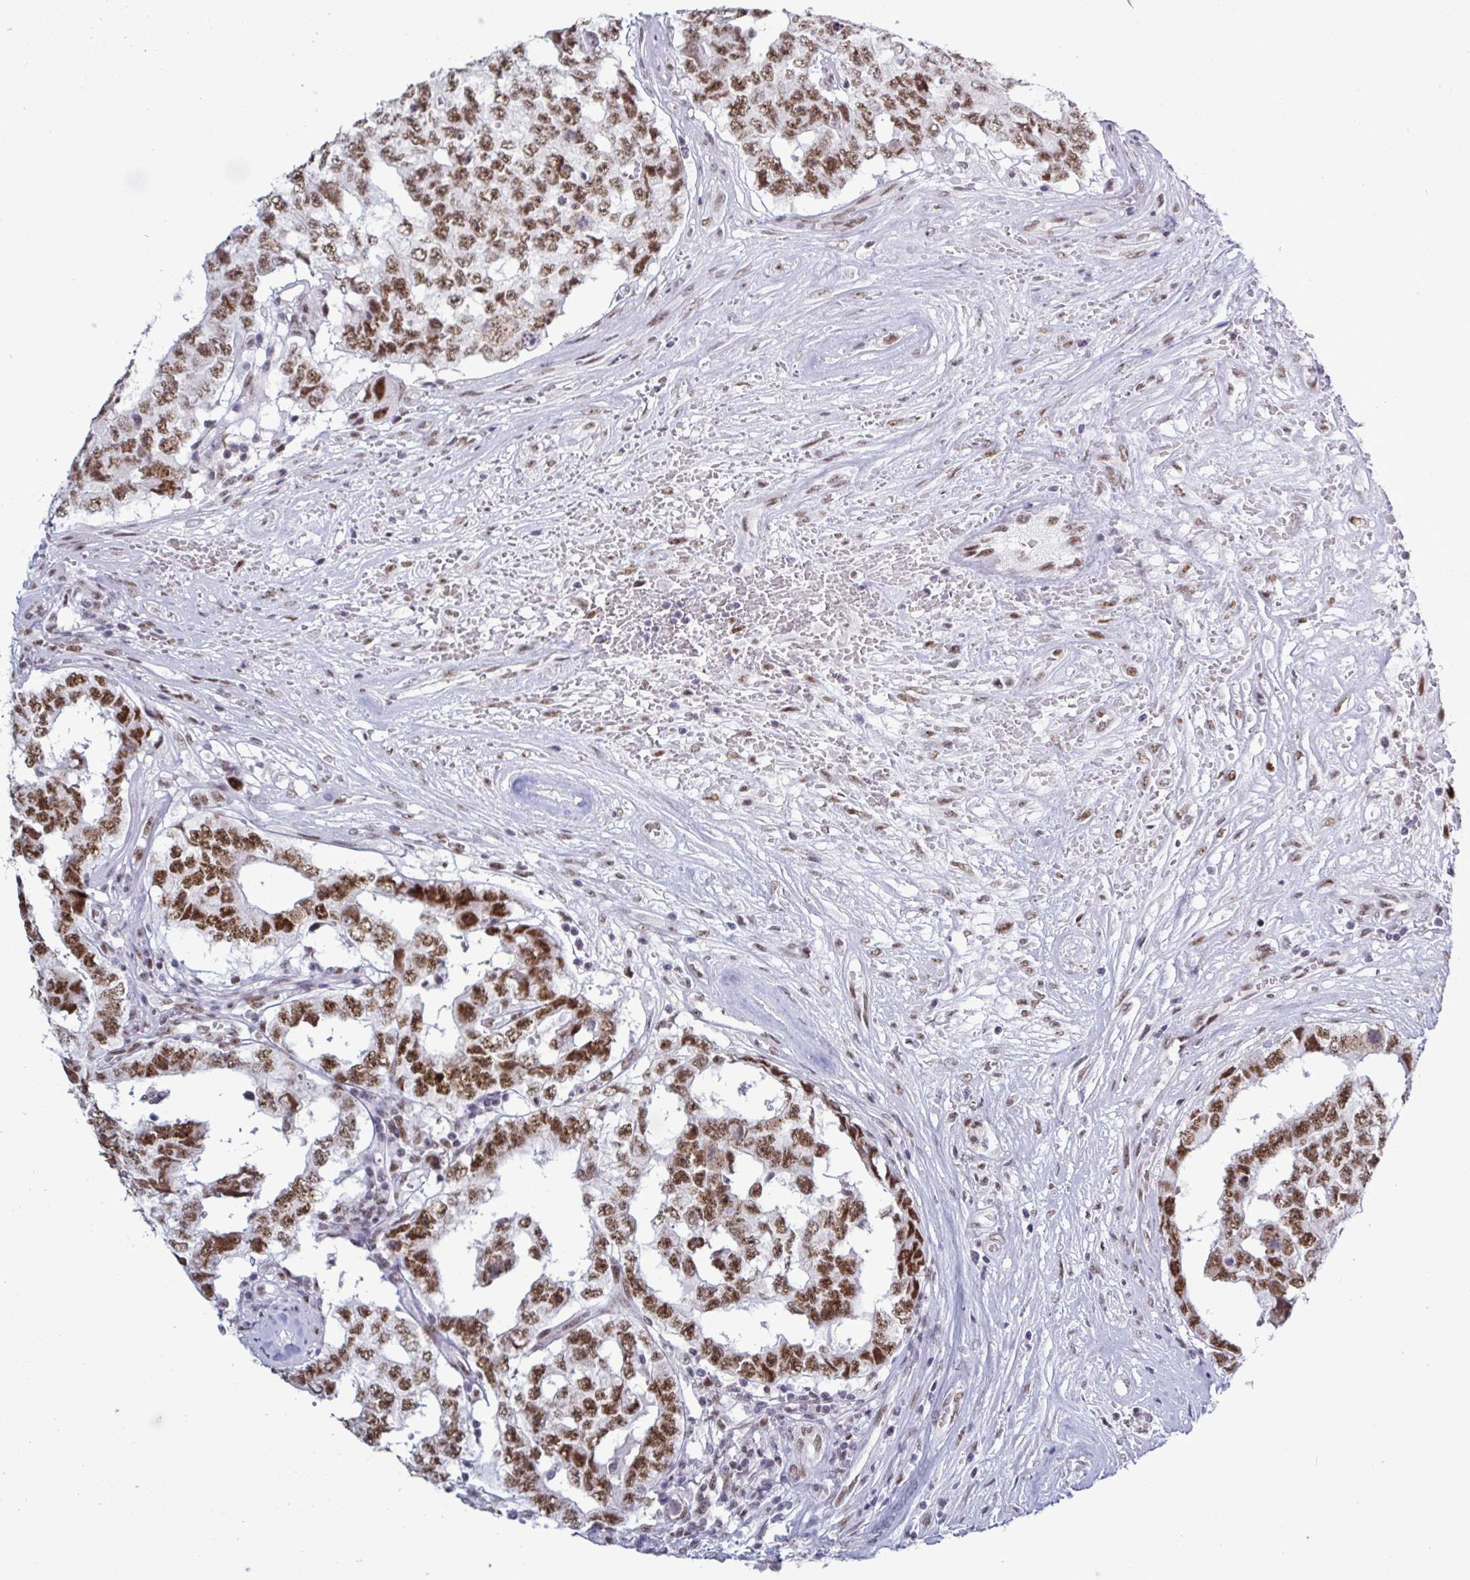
{"staining": {"intensity": "strong", "quantity": ">75%", "location": "nuclear"}, "tissue": "testis cancer", "cell_type": "Tumor cells", "image_type": "cancer", "snomed": [{"axis": "morphology", "description": "Normal tissue, NOS"}, {"axis": "morphology", "description": "Carcinoma, Embryonal, NOS"}, {"axis": "topography", "description": "Testis"}, {"axis": "topography", "description": "Epididymis"}], "caption": "IHC of testis cancer (embryonal carcinoma) shows high levels of strong nuclear positivity in approximately >75% of tumor cells.", "gene": "PPP1R10", "patient": {"sex": "male", "age": 25}}